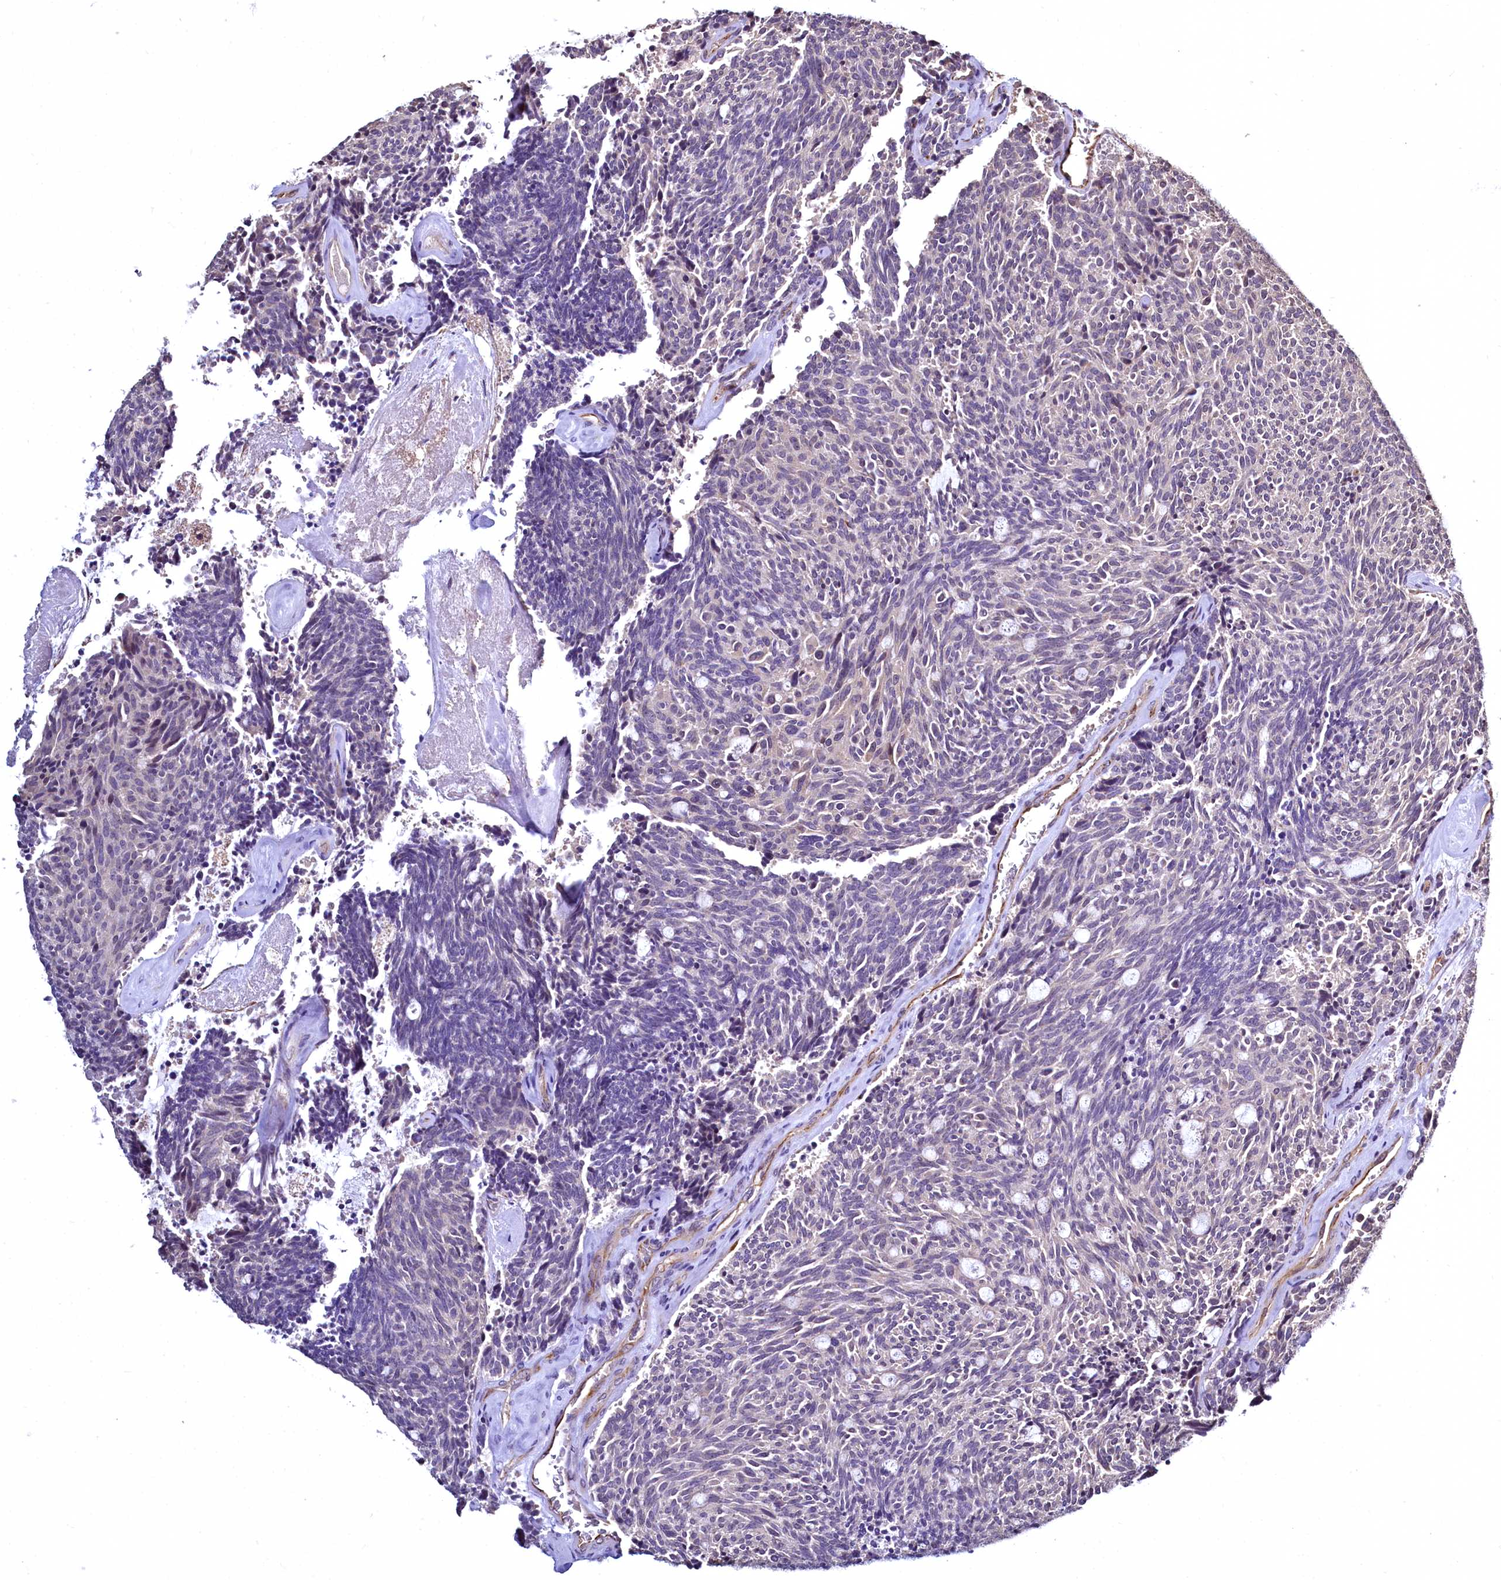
{"staining": {"intensity": "negative", "quantity": "none", "location": "none"}, "tissue": "carcinoid", "cell_type": "Tumor cells", "image_type": "cancer", "snomed": [{"axis": "morphology", "description": "Carcinoid, malignant, NOS"}, {"axis": "topography", "description": "Pancreas"}], "caption": "Immunohistochemistry (IHC) image of human malignant carcinoid stained for a protein (brown), which exhibits no staining in tumor cells.", "gene": "TBCEL", "patient": {"sex": "female", "age": 54}}